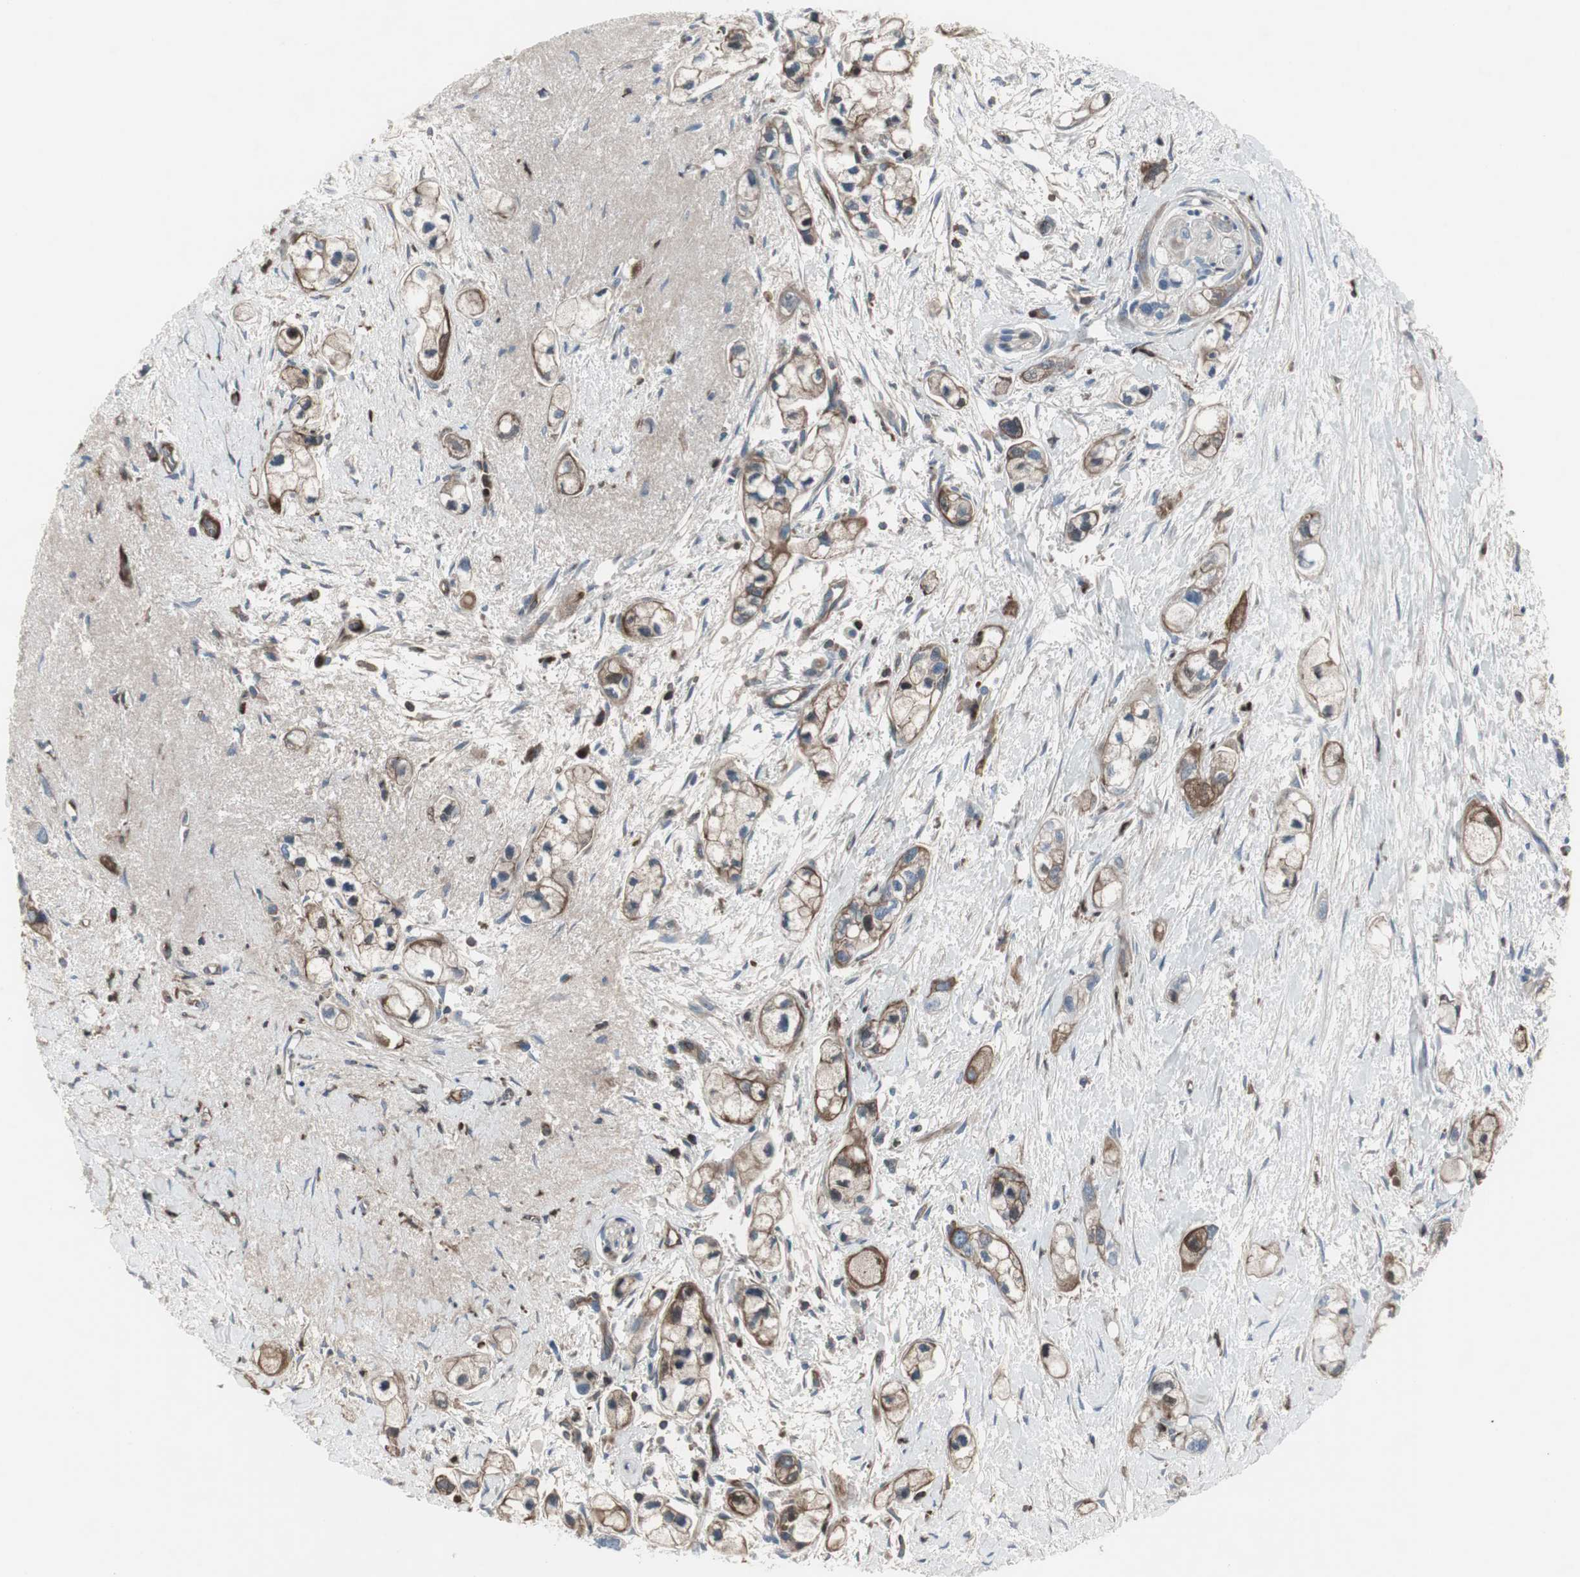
{"staining": {"intensity": "moderate", "quantity": "<25%", "location": "cytoplasmic/membranous"}, "tissue": "pancreatic cancer", "cell_type": "Tumor cells", "image_type": "cancer", "snomed": [{"axis": "morphology", "description": "Adenocarcinoma, NOS"}, {"axis": "topography", "description": "Pancreas"}], "caption": "This photomicrograph shows pancreatic adenocarcinoma stained with immunohistochemistry (IHC) to label a protein in brown. The cytoplasmic/membranous of tumor cells show moderate positivity for the protein. Nuclei are counter-stained blue.", "gene": "PIGR", "patient": {"sex": "male", "age": 74}}